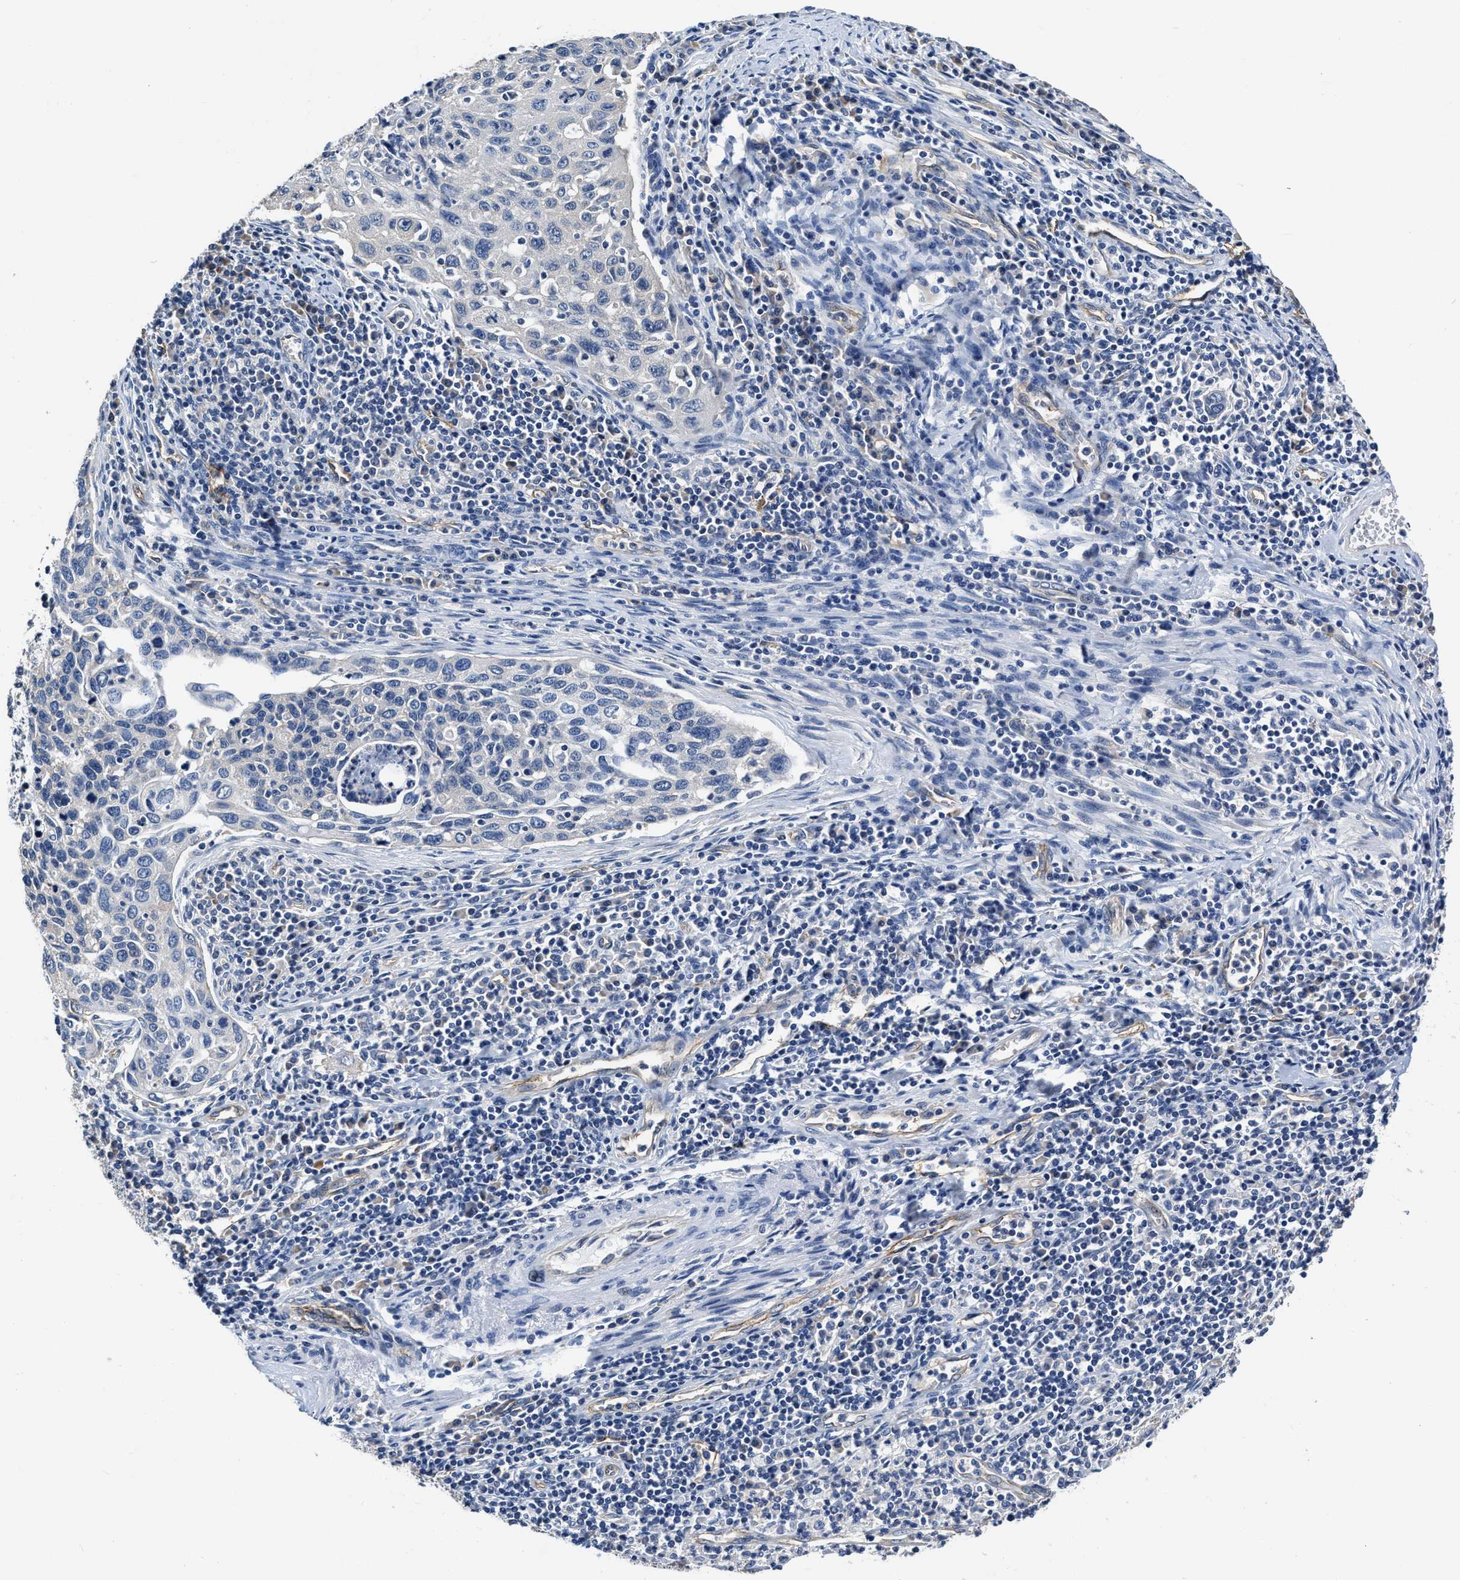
{"staining": {"intensity": "negative", "quantity": "none", "location": "none"}, "tissue": "cervical cancer", "cell_type": "Tumor cells", "image_type": "cancer", "snomed": [{"axis": "morphology", "description": "Squamous cell carcinoma, NOS"}, {"axis": "topography", "description": "Cervix"}], "caption": "Tumor cells are negative for brown protein staining in cervical cancer.", "gene": "C22orf42", "patient": {"sex": "female", "age": 53}}